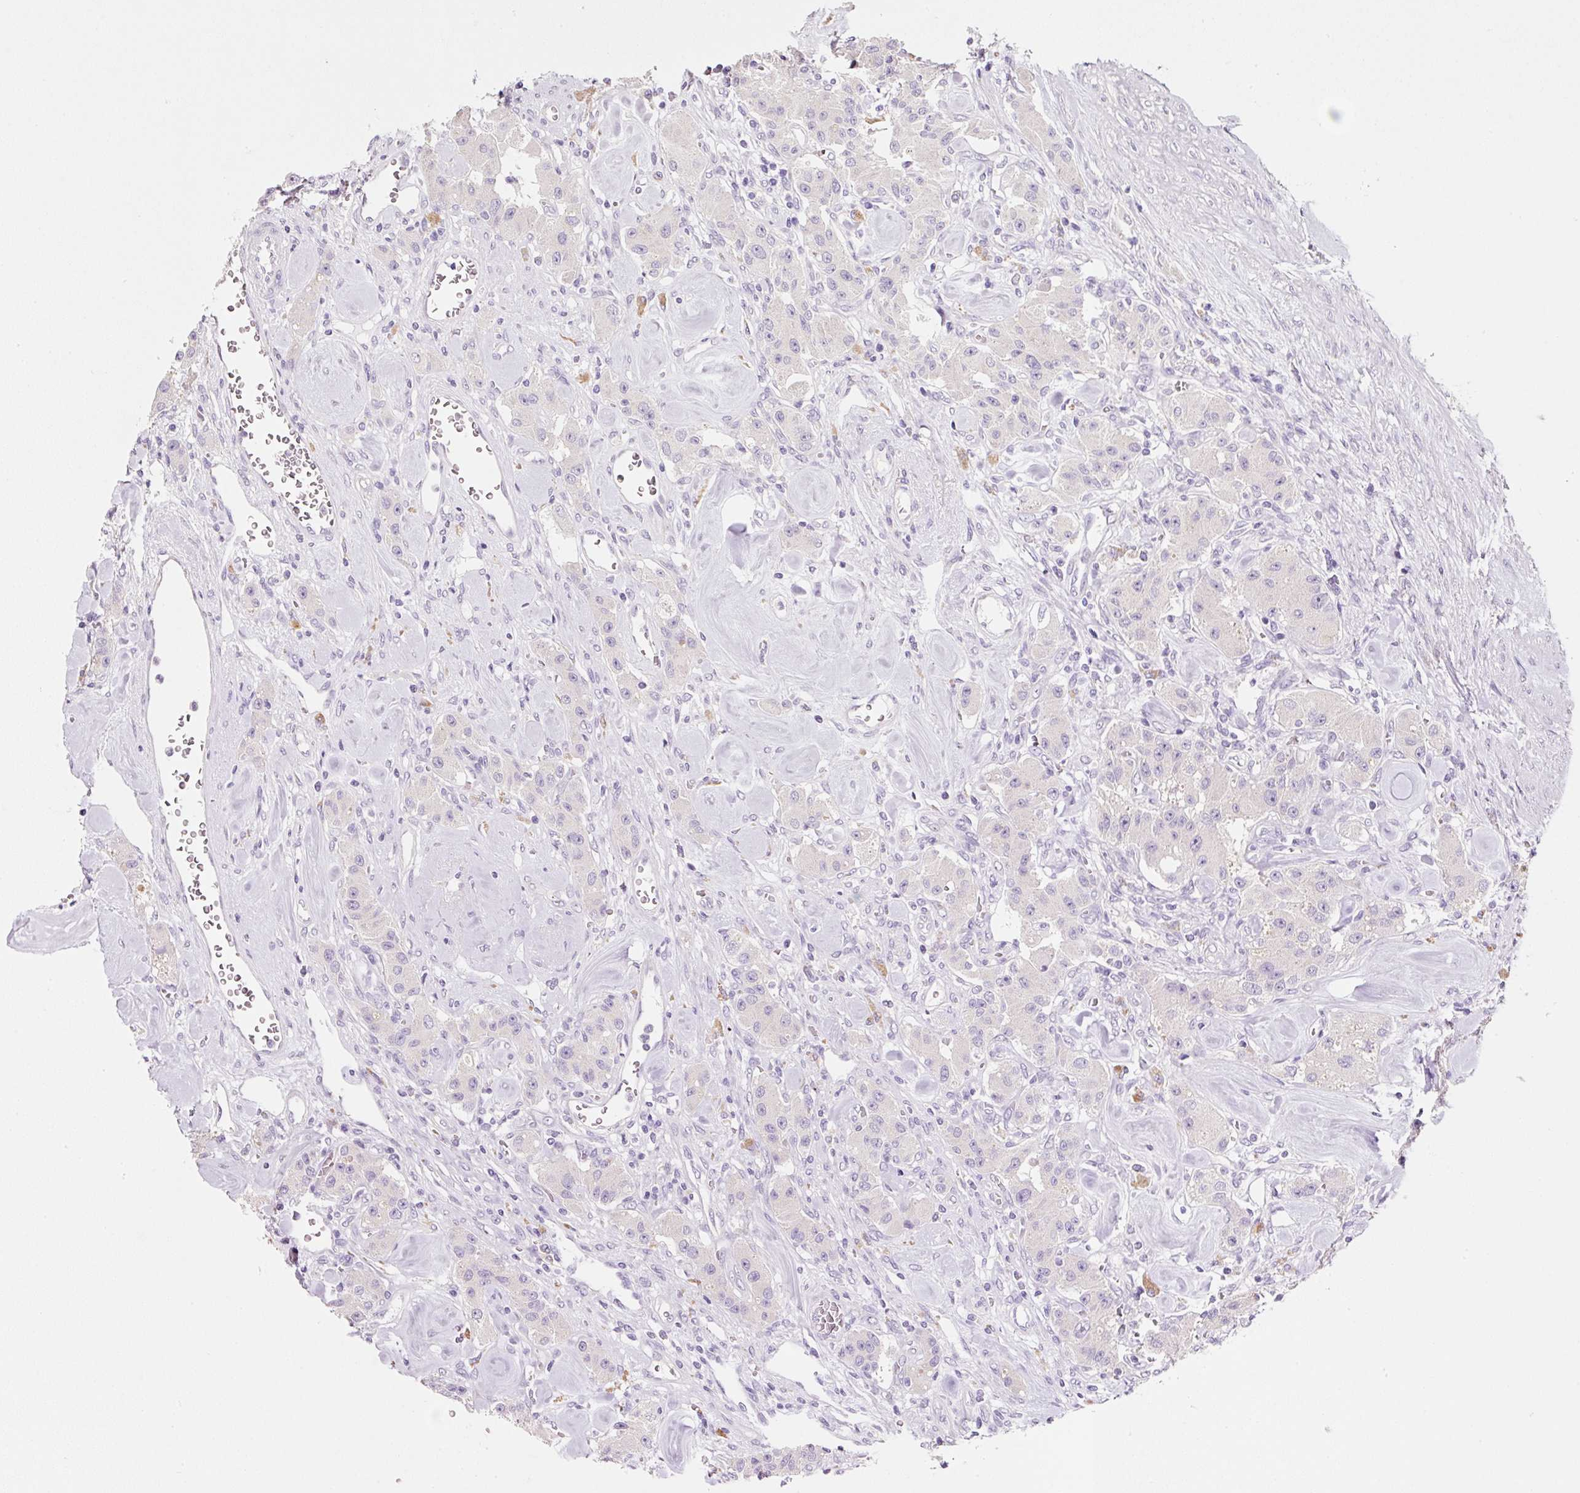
{"staining": {"intensity": "negative", "quantity": "none", "location": "none"}, "tissue": "carcinoid", "cell_type": "Tumor cells", "image_type": "cancer", "snomed": [{"axis": "morphology", "description": "Carcinoid, malignant, NOS"}, {"axis": "topography", "description": "Pancreas"}], "caption": "DAB immunohistochemical staining of carcinoid (malignant) demonstrates no significant positivity in tumor cells.", "gene": "TENT5C", "patient": {"sex": "male", "age": 41}}